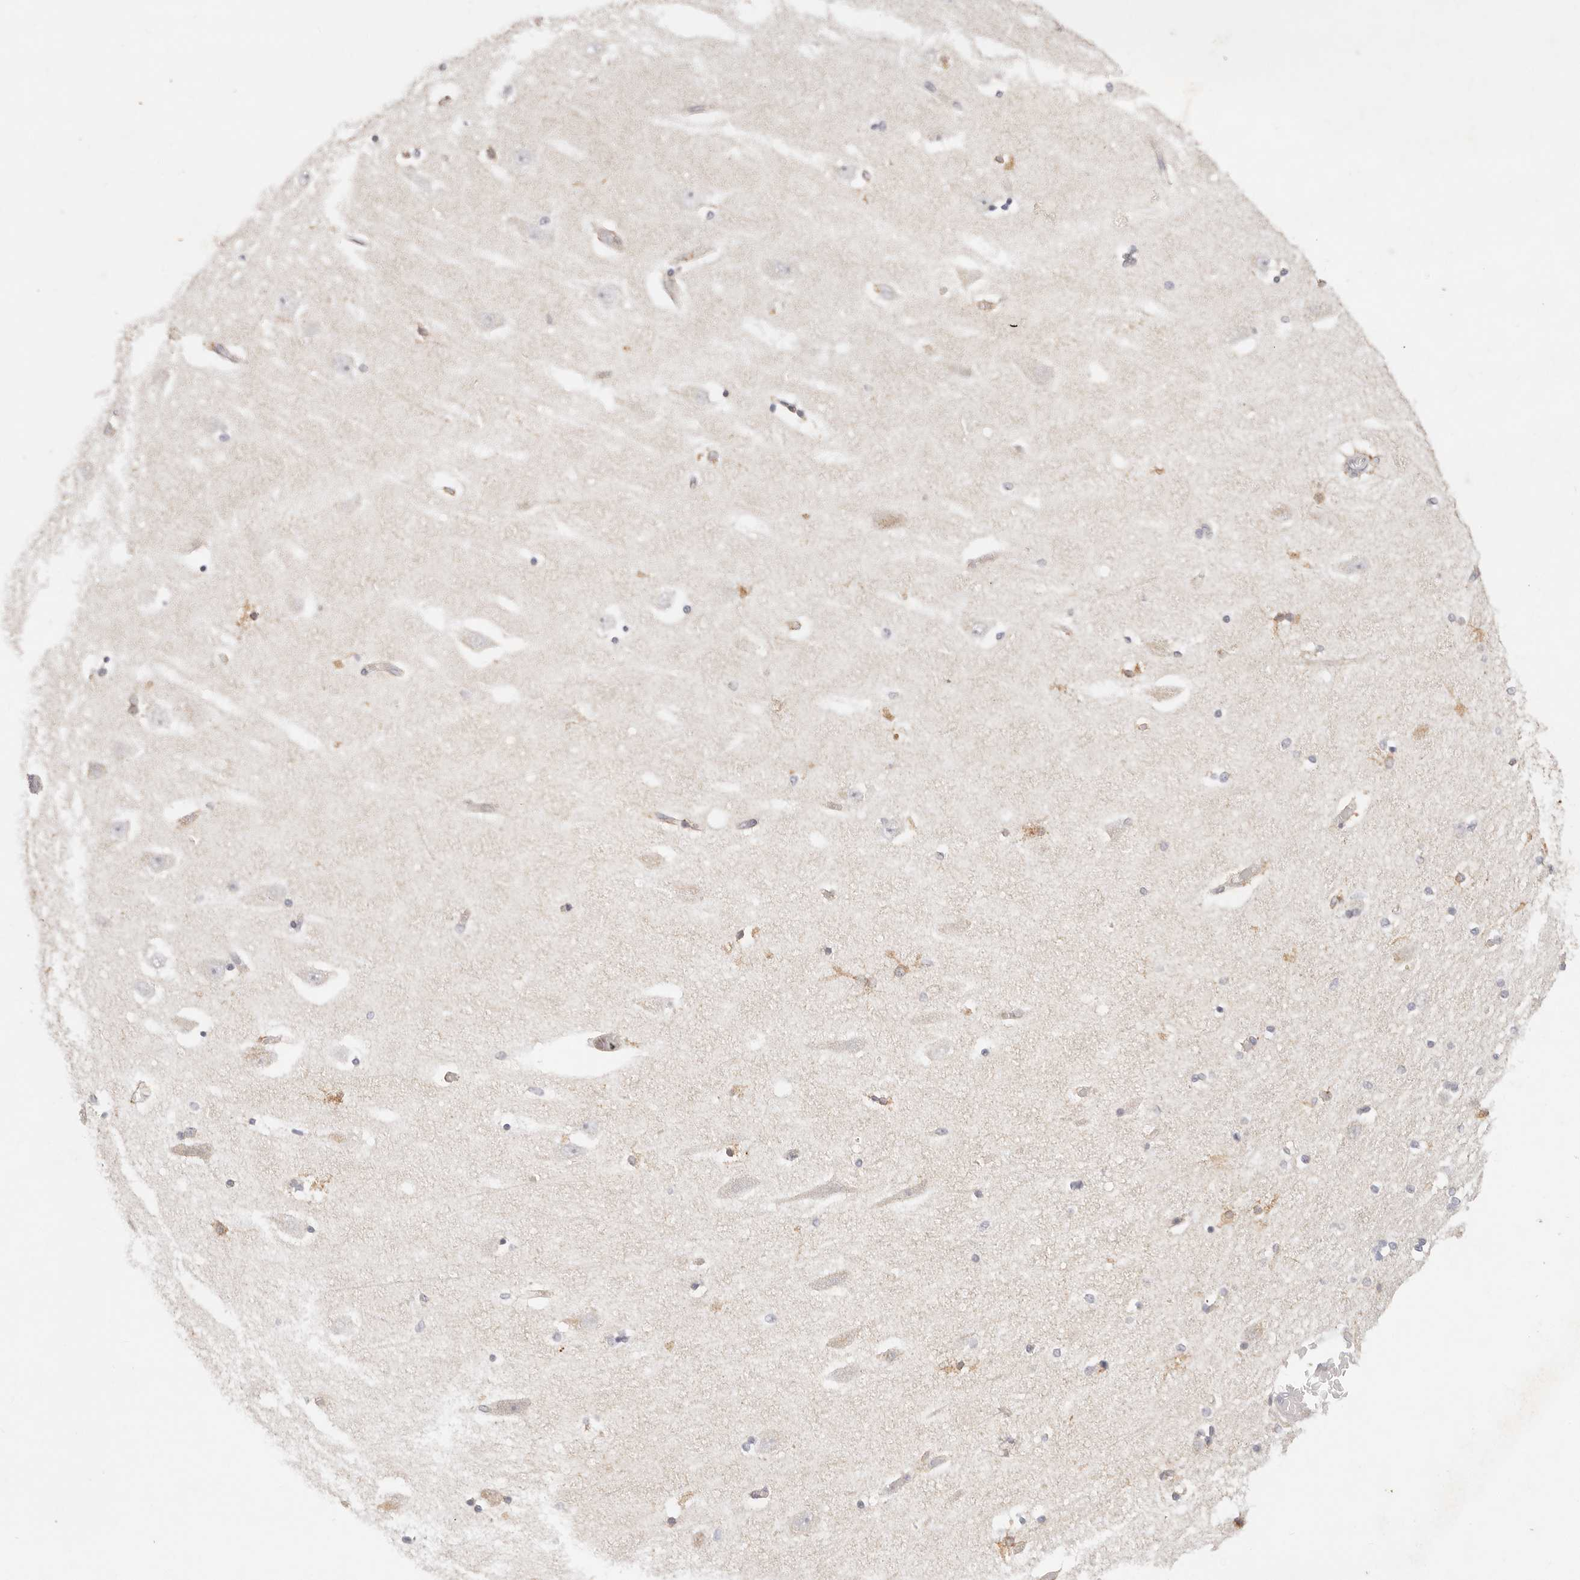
{"staining": {"intensity": "negative", "quantity": "none", "location": "none"}, "tissue": "hippocampus", "cell_type": "Glial cells", "image_type": "normal", "snomed": [{"axis": "morphology", "description": "Normal tissue, NOS"}, {"axis": "topography", "description": "Hippocampus"}], "caption": "DAB immunohistochemical staining of unremarkable human hippocampus reveals no significant positivity in glial cells. Brightfield microscopy of IHC stained with DAB (brown) and hematoxylin (blue), captured at high magnification.", "gene": "GPR156", "patient": {"sex": "female", "age": 54}}